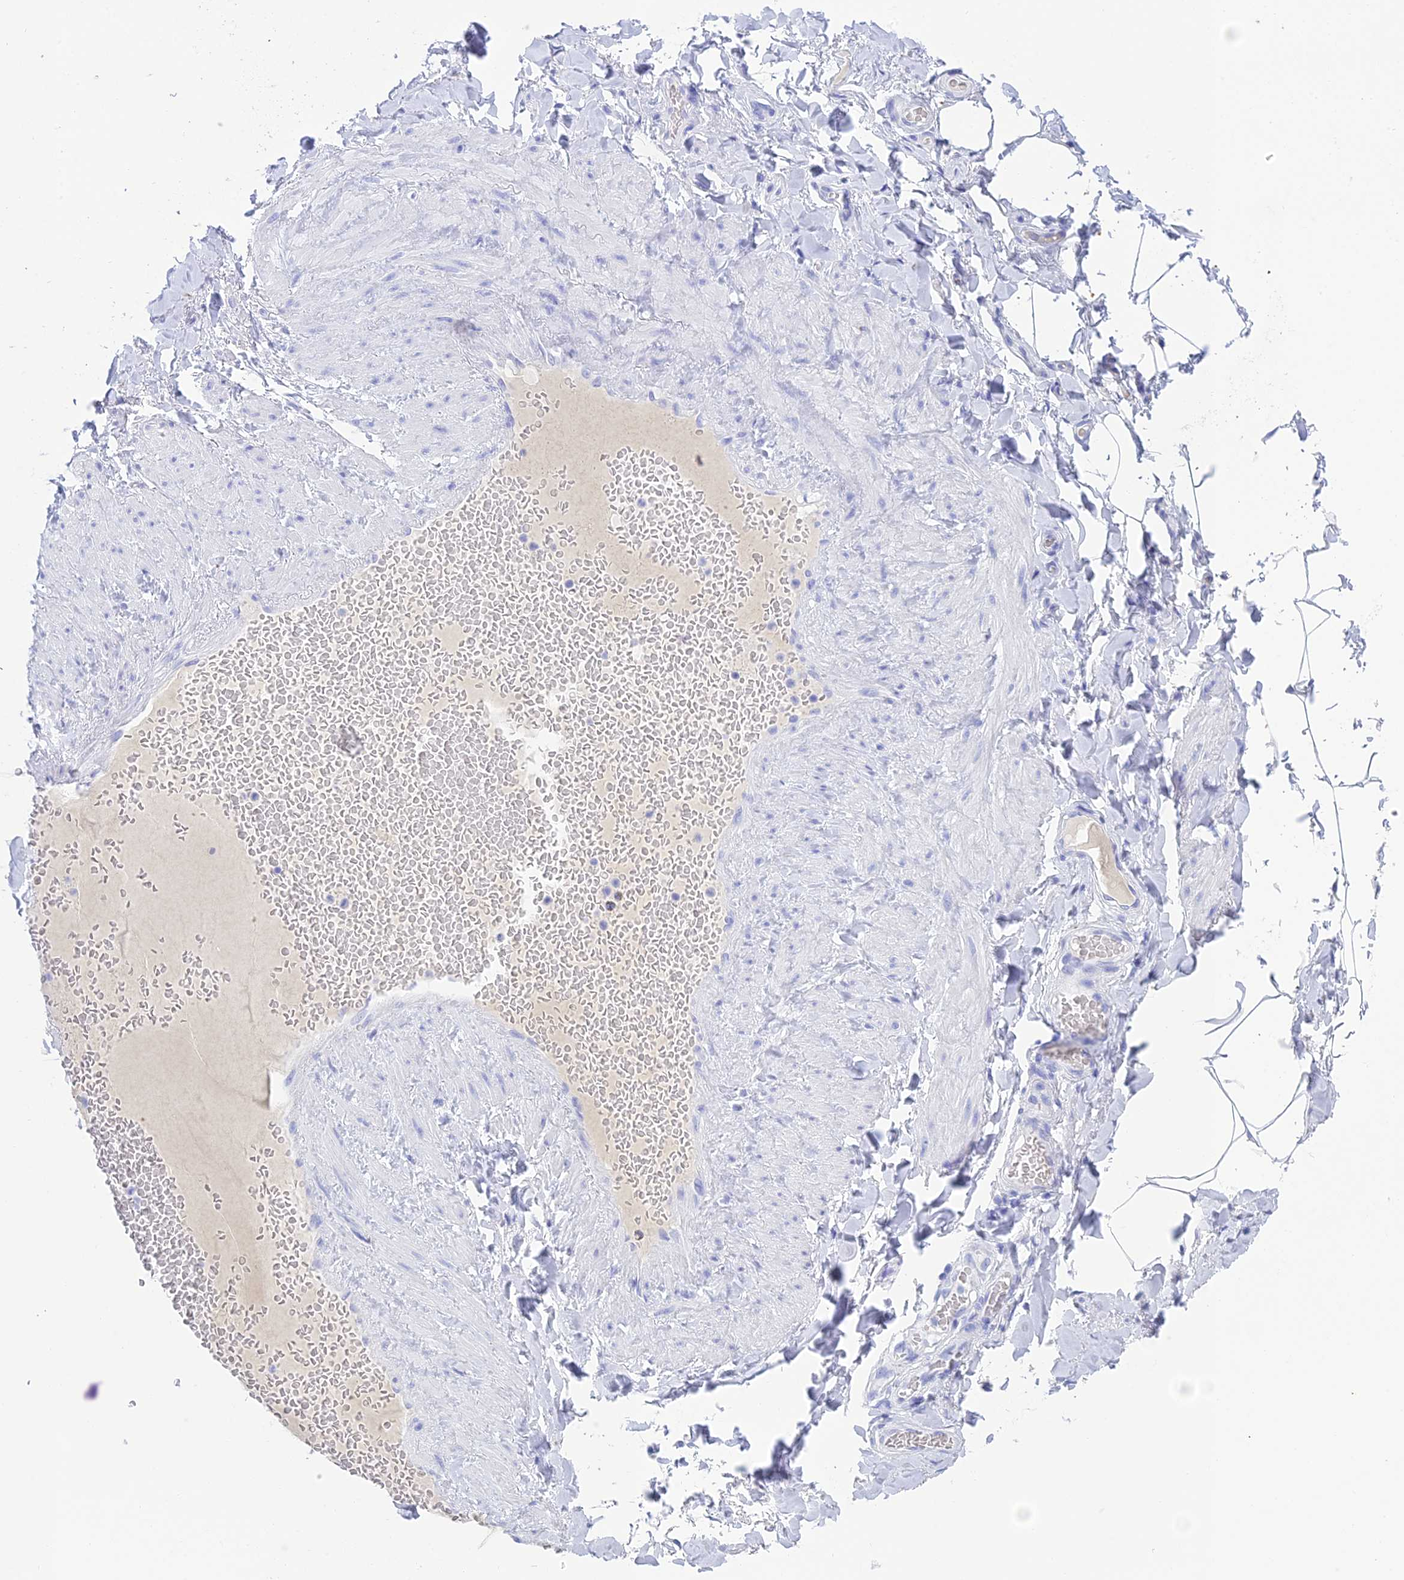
{"staining": {"intensity": "negative", "quantity": "none", "location": "none"}, "tissue": "adipose tissue", "cell_type": "Adipocytes", "image_type": "normal", "snomed": [{"axis": "morphology", "description": "Normal tissue, NOS"}, {"axis": "topography", "description": "Soft tissue"}, {"axis": "topography", "description": "Vascular tissue"}], "caption": "High power microscopy photomicrograph of an immunohistochemistry (IHC) histopathology image of benign adipose tissue, revealing no significant staining in adipocytes.", "gene": "REG1A", "patient": {"sex": "male", "age": 54}}